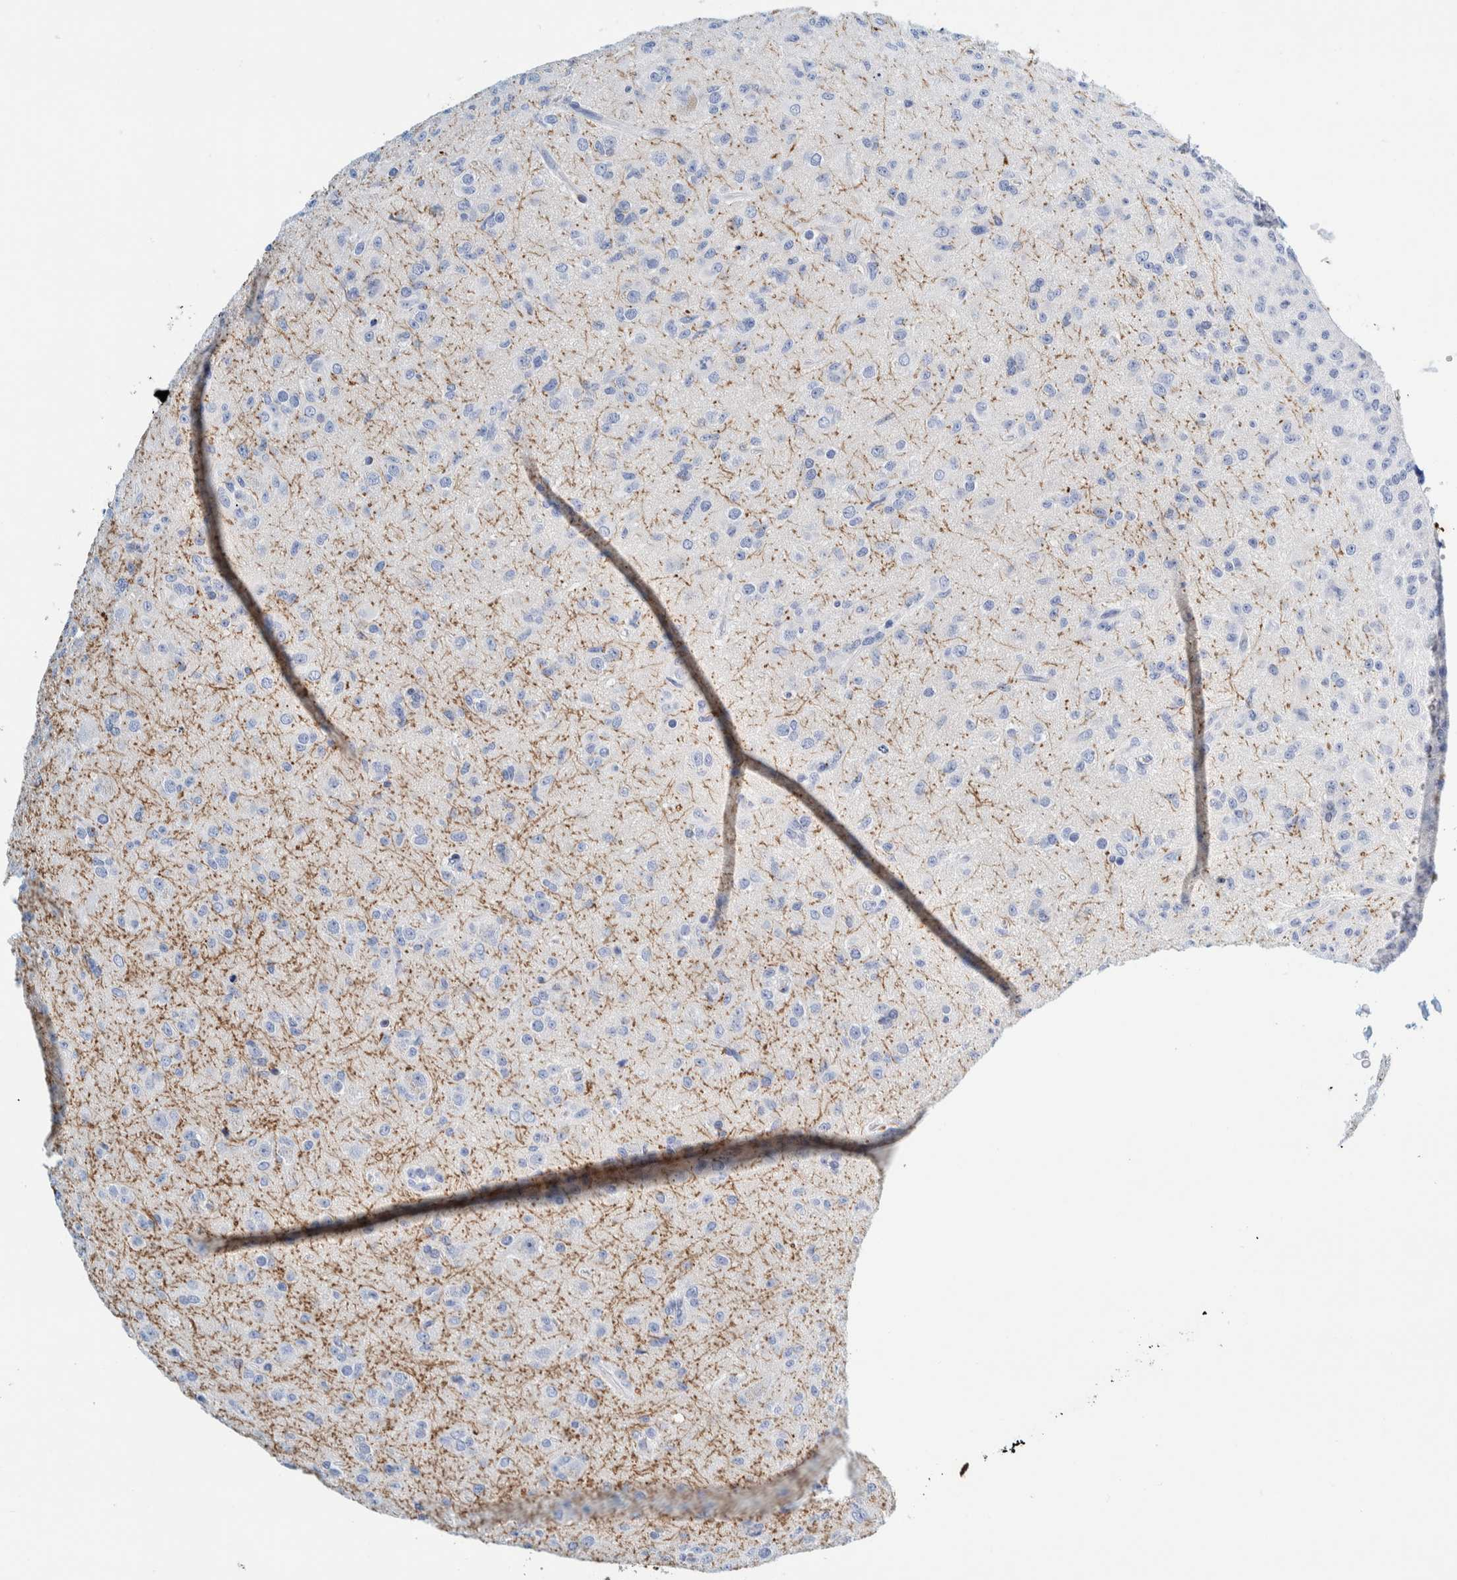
{"staining": {"intensity": "negative", "quantity": "none", "location": "none"}, "tissue": "glioma", "cell_type": "Tumor cells", "image_type": "cancer", "snomed": [{"axis": "morphology", "description": "Glioma, malignant, Low grade"}, {"axis": "topography", "description": "Brain"}], "caption": "IHC micrograph of neoplastic tissue: human malignant glioma (low-grade) stained with DAB displays no significant protein staining in tumor cells.", "gene": "MOG", "patient": {"sex": "male", "age": 65}}